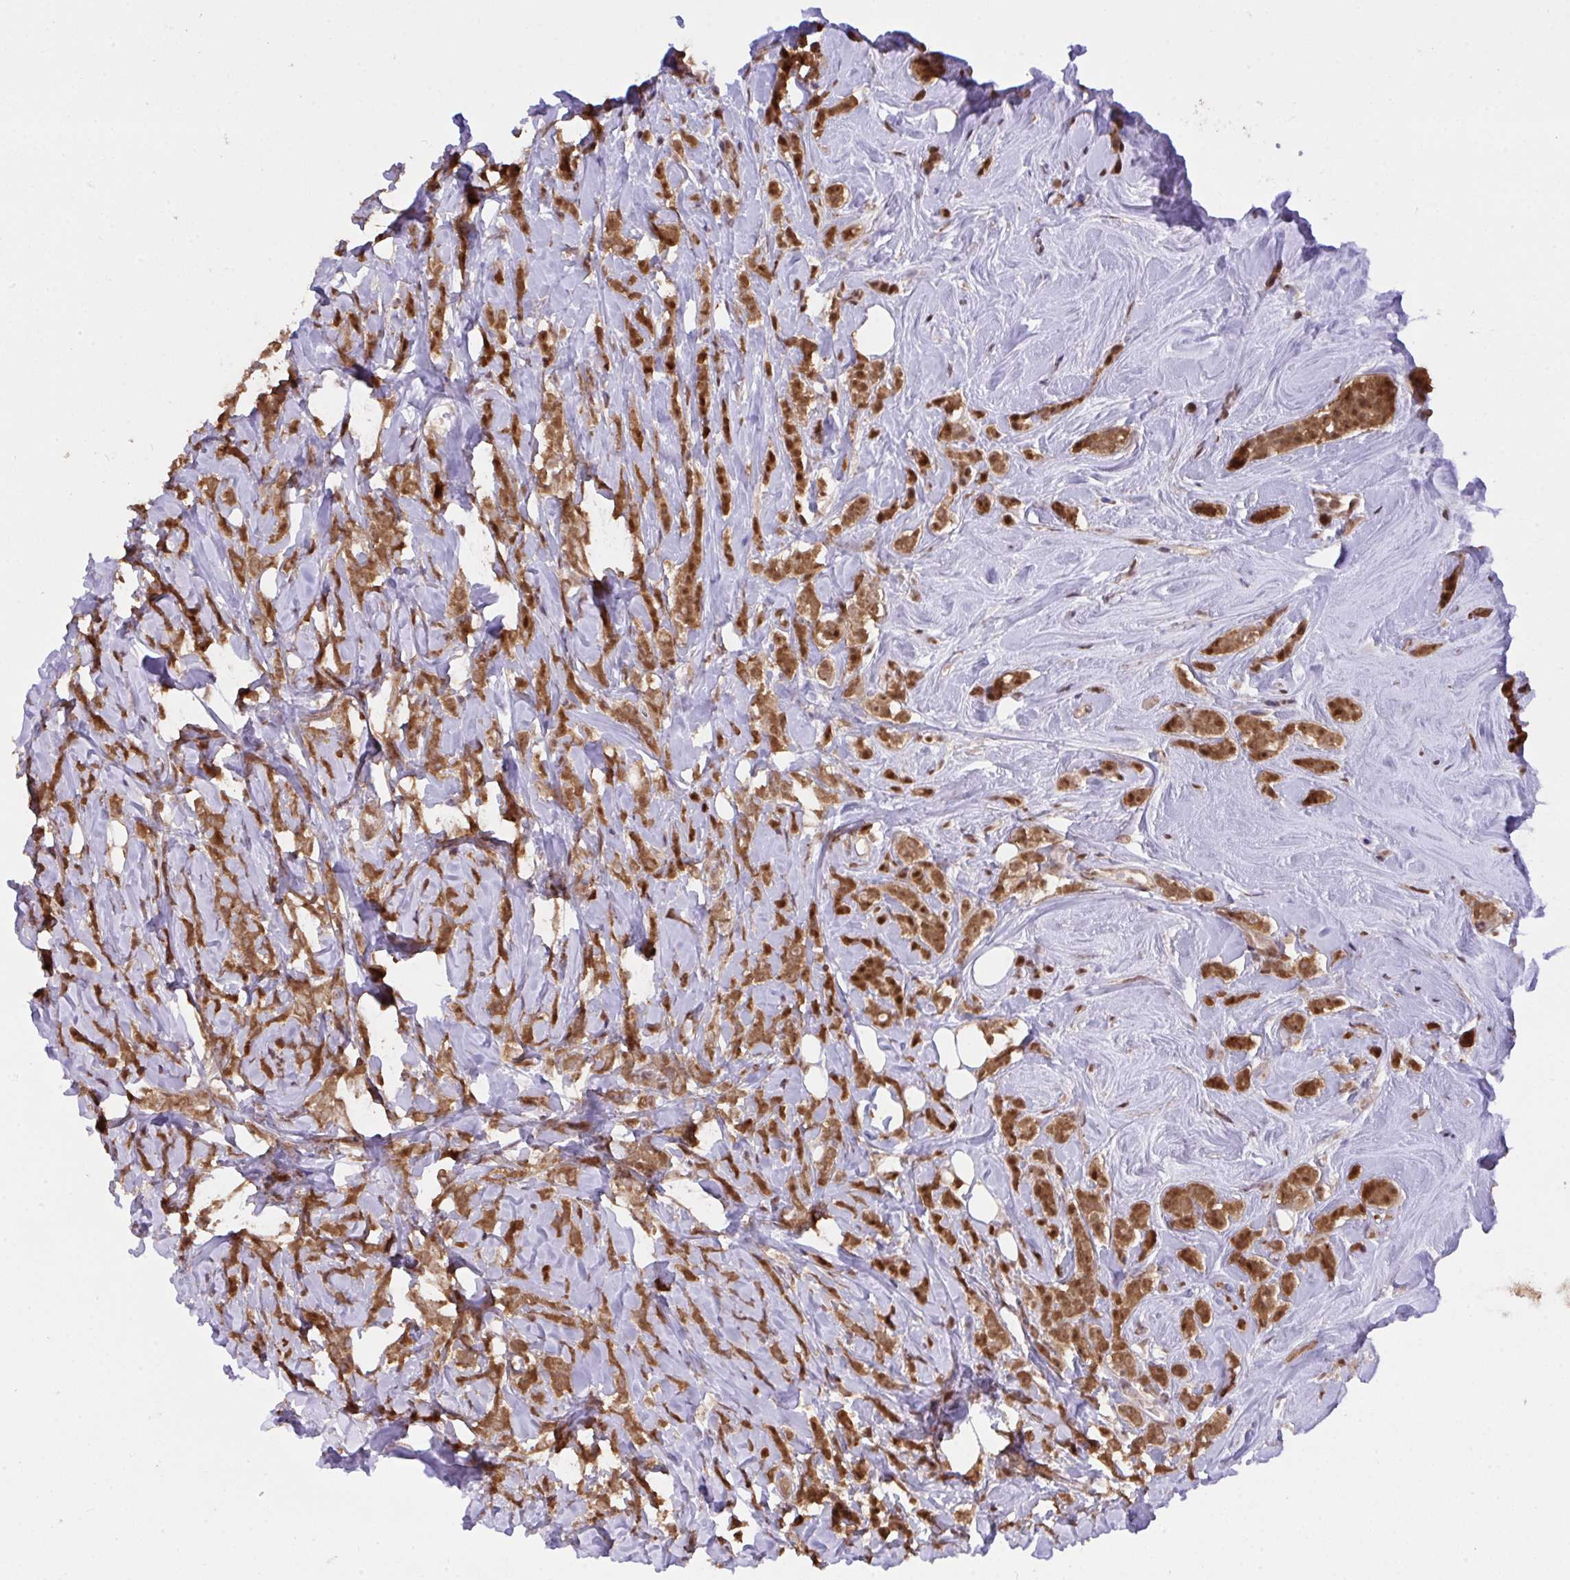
{"staining": {"intensity": "strong", "quantity": ">75%", "location": "cytoplasmic/membranous"}, "tissue": "breast cancer", "cell_type": "Tumor cells", "image_type": "cancer", "snomed": [{"axis": "morphology", "description": "Lobular carcinoma"}, {"axis": "topography", "description": "Breast"}], "caption": "Breast lobular carcinoma stained with DAB immunohistochemistry (IHC) displays high levels of strong cytoplasmic/membranous positivity in about >75% of tumor cells. (DAB = brown stain, brightfield microscopy at high magnification).", "gene": "C12orf57", "patient": {"sex": "female", "age": 49}}